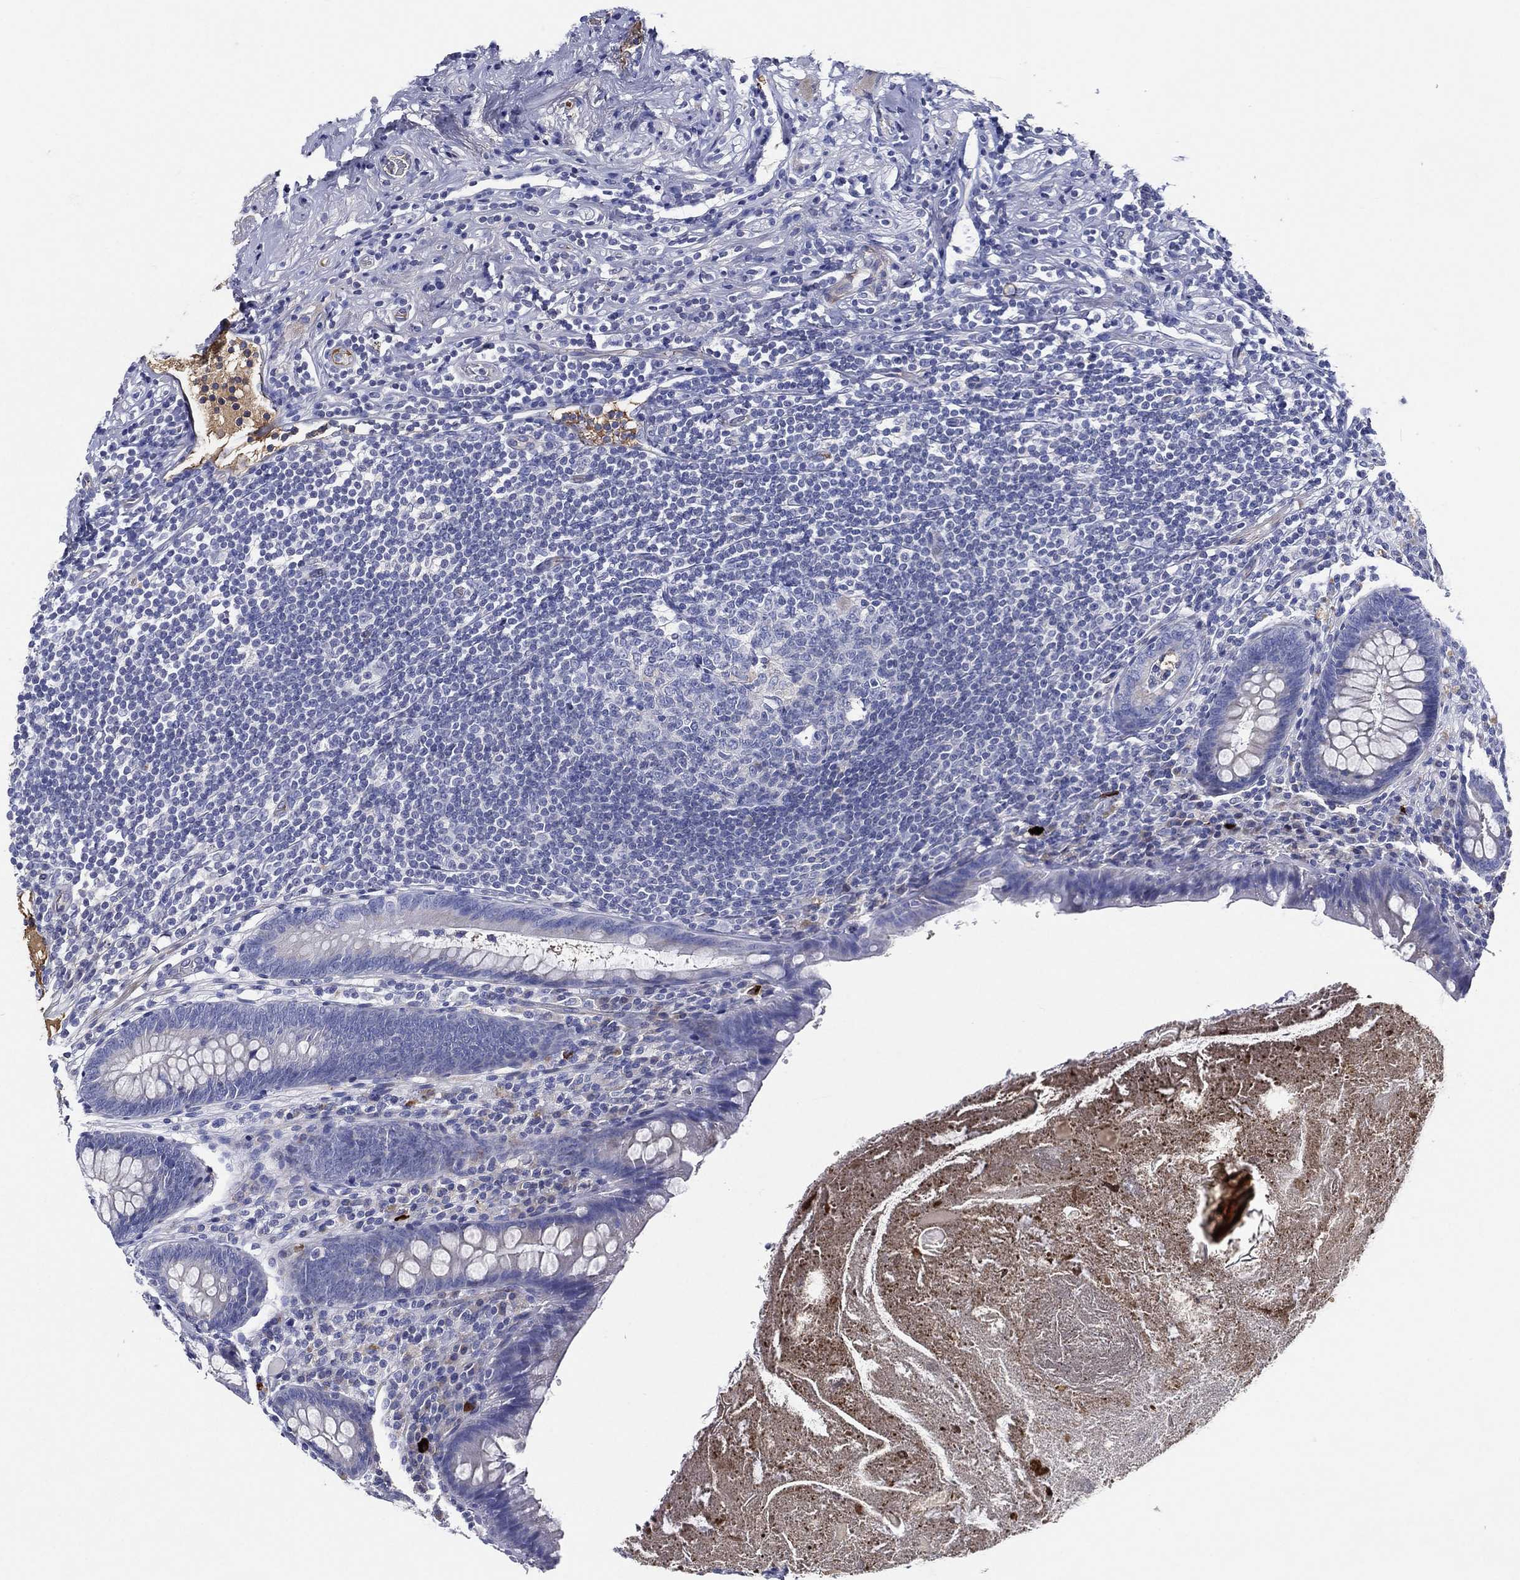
{"staining": {"intensity": "negative", "quantity": "none", "location": "none"}, "tissue": "appendix", "cell_type": "Glandular cells", "image_type": "normal", "snomed": [{"axis": "morphology", "description": "Normal tissue, NOS"}, {"axis": "topography", "description": "Appendix"}], "caption": "Human appendix stained for a protein using IHC displays no positivity in glandular cells.", "gene": "TMPRSS11D", "patient": {"sex": "male", "age": 47}}